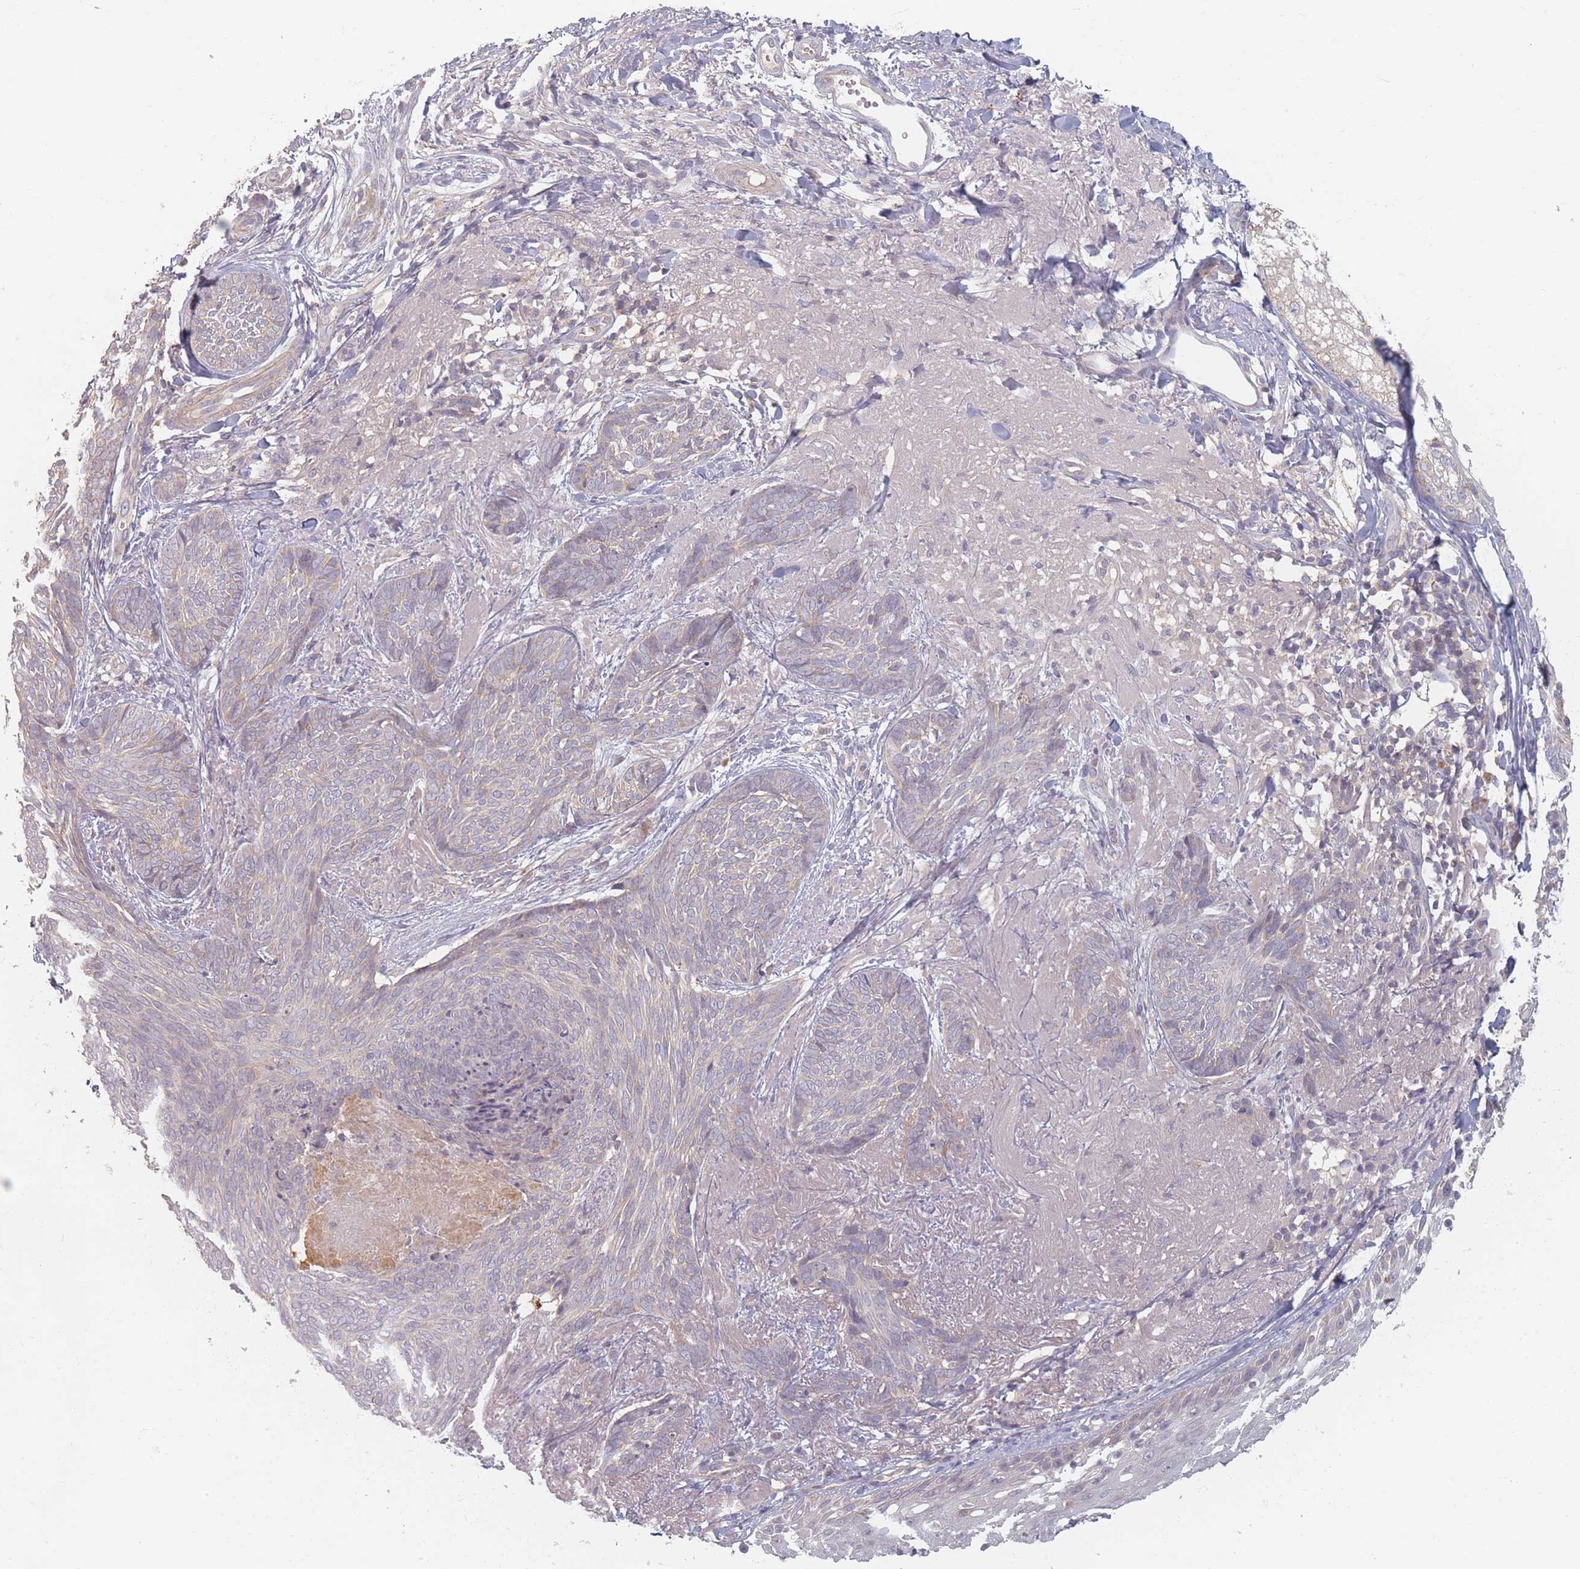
{"staining": {"intensity": "weak", "quantity": "<25%", "location": "cytoplasmic/membranous"}, "tissue": "skin cancer", "cell_type": "Tumor cells", "image_type": "cancer", "snomed": [{"axis": "morphology", "description": "Basal cell carcinoma"}, {"axis": "topography", "description": "Skin"}], "caption": "High power microscopy image of an immunohistochemistry image of basal cell carcinoma (skin), revealing no significant staining in tumor cells.", "gene": "SLC35F3", "patient": {"sex": "female", "age": 86}}